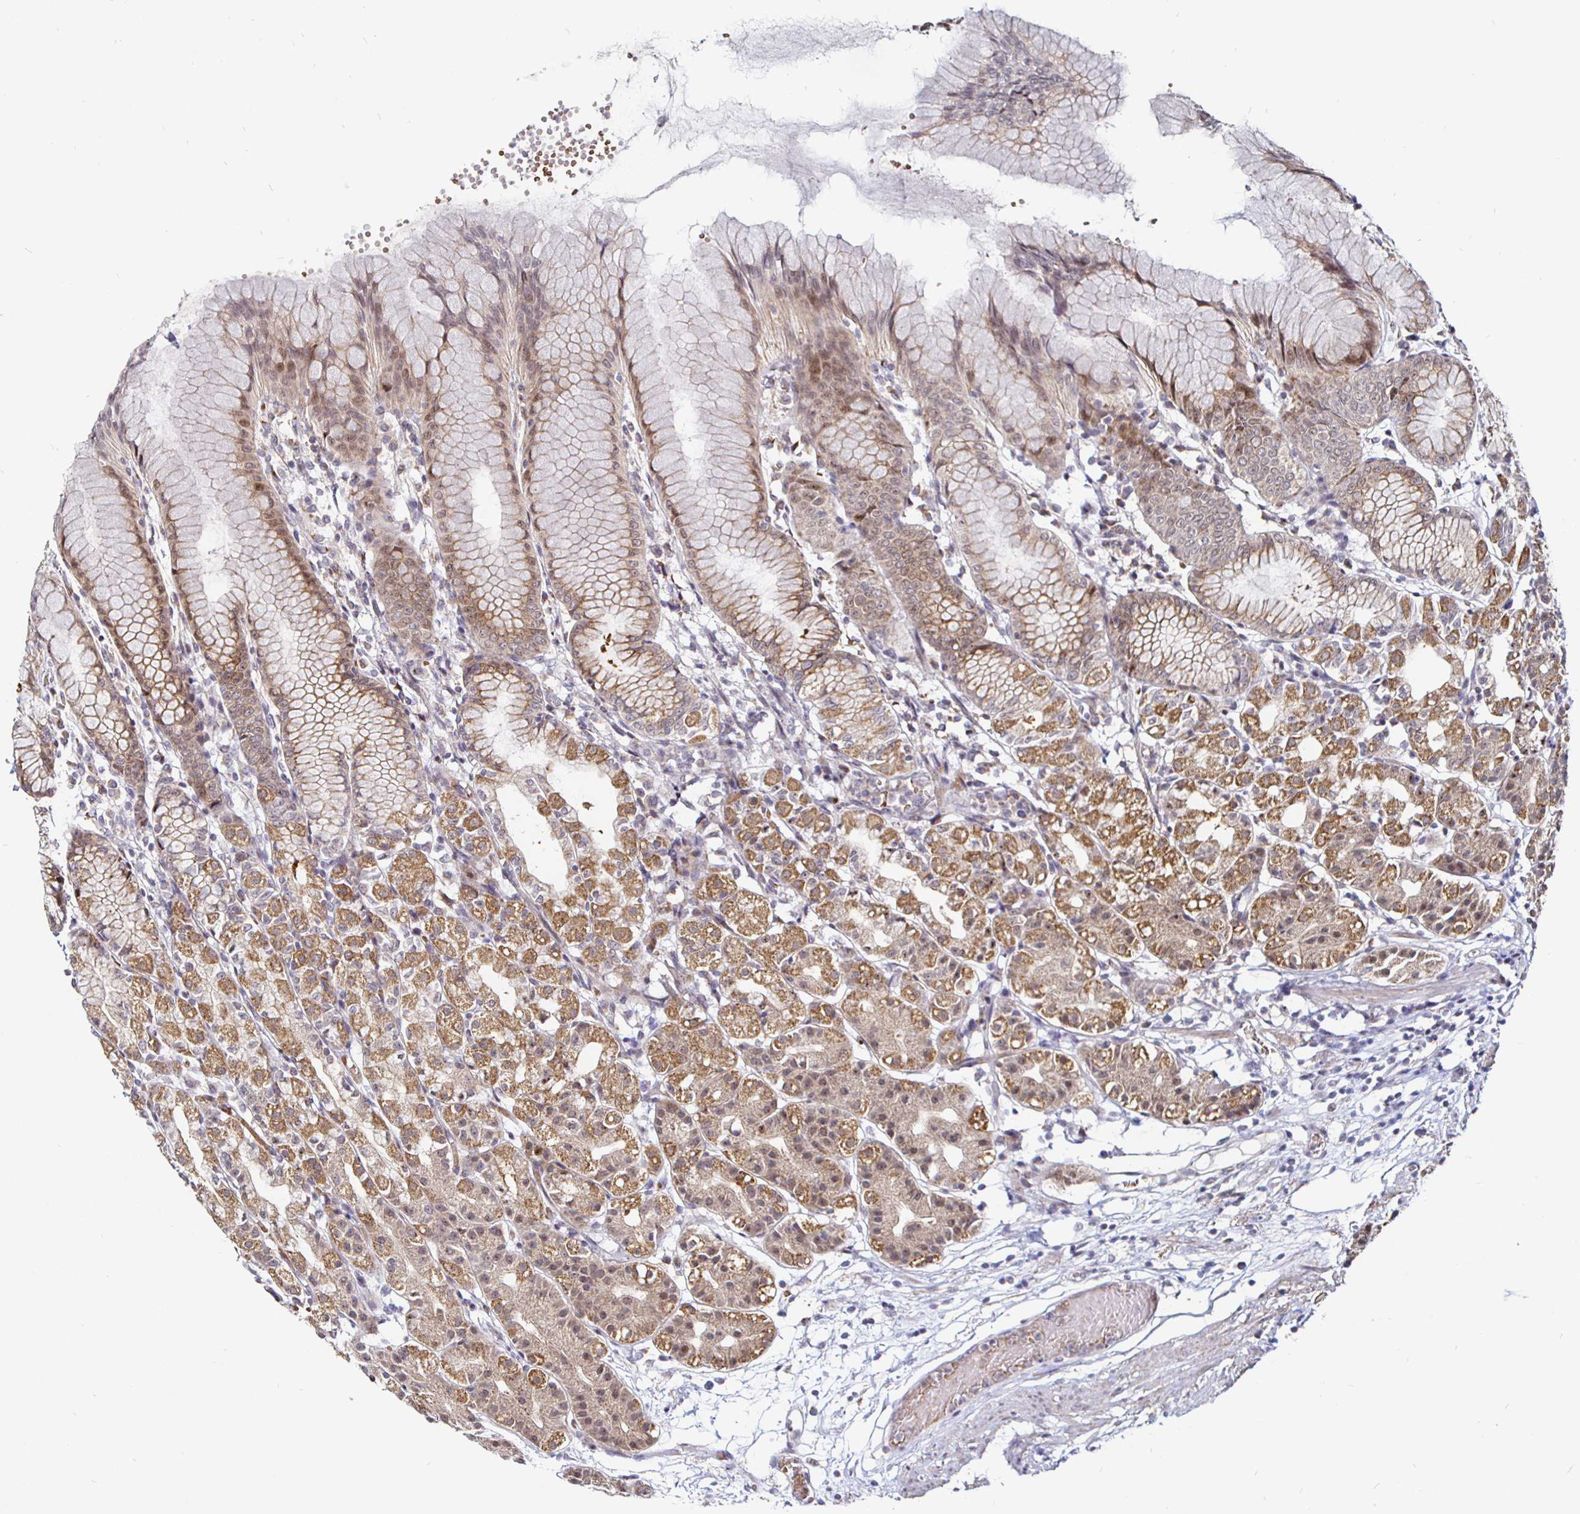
{"staining": {"intensity": "moderate", "quantity": "25%-75%", "location": "cytoplasmic/membranous"}, "tissue": "stomach", "cell_type": "Glandular cells", "image_type": "normal", "snomed": [{"axis": "morphology", "description": "Normal tissue, NOS"}, {"axis": "topography", "description": "Stomach"}], "caption": "Immunohistochemical staining of benign stomach exhibits 25%-75% levels of moderate cytoplasmic/membranous protein expression in about 25%-75% of glandular cells. Nuclei are stained in blue.", "gene": "ATG3", "patient": {"sex": "female", "age": 57}}